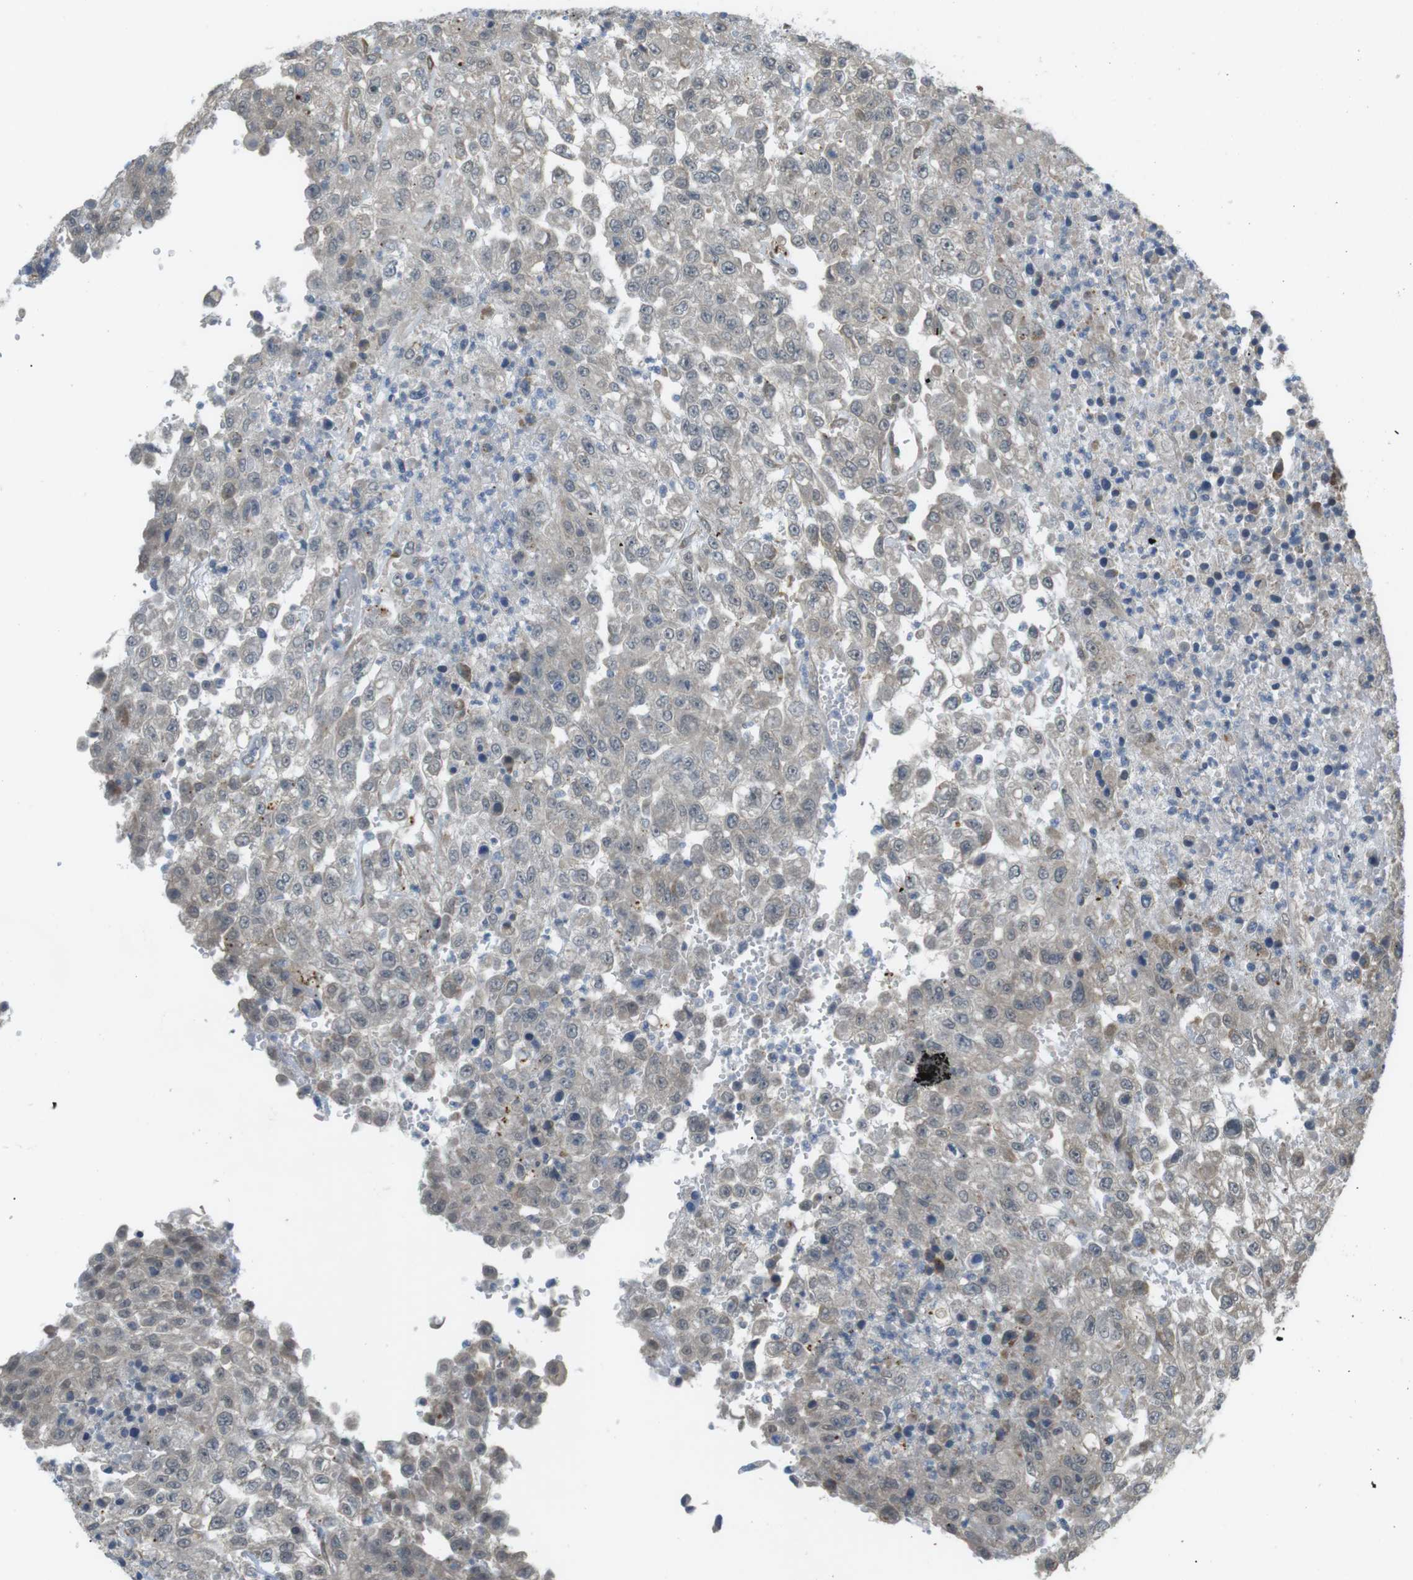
{"staining": {"intensity": "weak", "quantity": "25%-75%", "location": "cytoplasmic/membranous"}, "tissue": "urothelial cancer", "cell_type": "Tumor cells", "image_type": "cancer", "snomed": [{"axis": "morphology", "description": "Urothelial carcinoma, High grade"}, {"axis": "topography", "description": "Urinary bladder"}], "caption": "A low amount of weak cytoplasmic/membranous positivity is identified in approximately 25%-75% of tumor cells in urothelial carcinoma (high-grade) tissue.", "gene": "KANK2", "patient": {"sex": "male", "age": 46}}